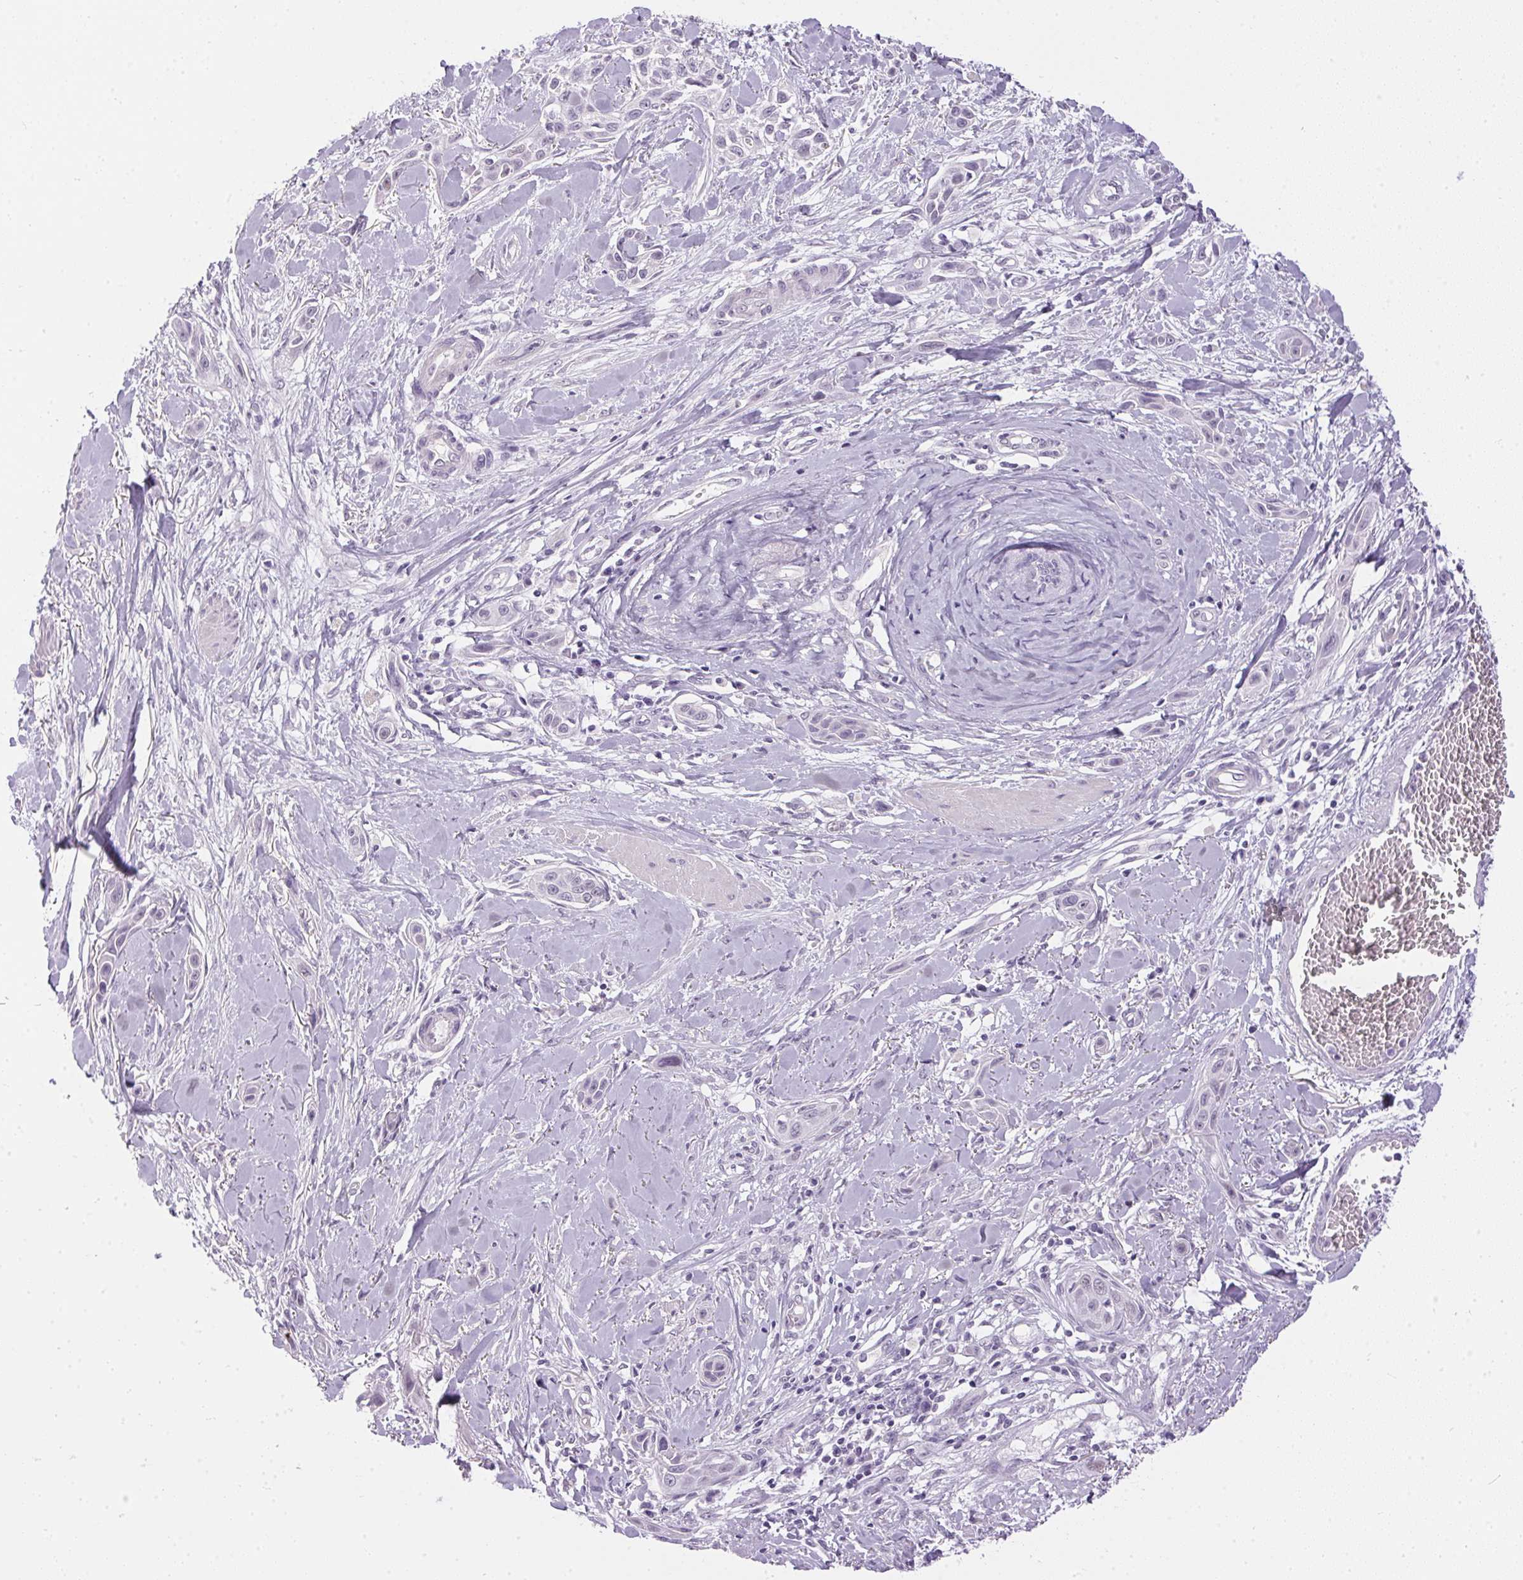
{"staining": {"intensity": "negative", "quantity": "none", "location": "none"}, "tissue": "skin cancer", "cell_type": "Tumor cells", "image_type": "cancer", "snomed": [{"axis": "morphology", "description": "Squamous cell carcinoma, NOS"}, {"axis": "topography", "description": "Skin"}], "caption": "This is an immunohistochemistry (IHC) image of skin squamous cell carcinoma. There is no staining in tumor cells.", "gene": "GBP6", "patient": {"sex": "female", "age": 69}}